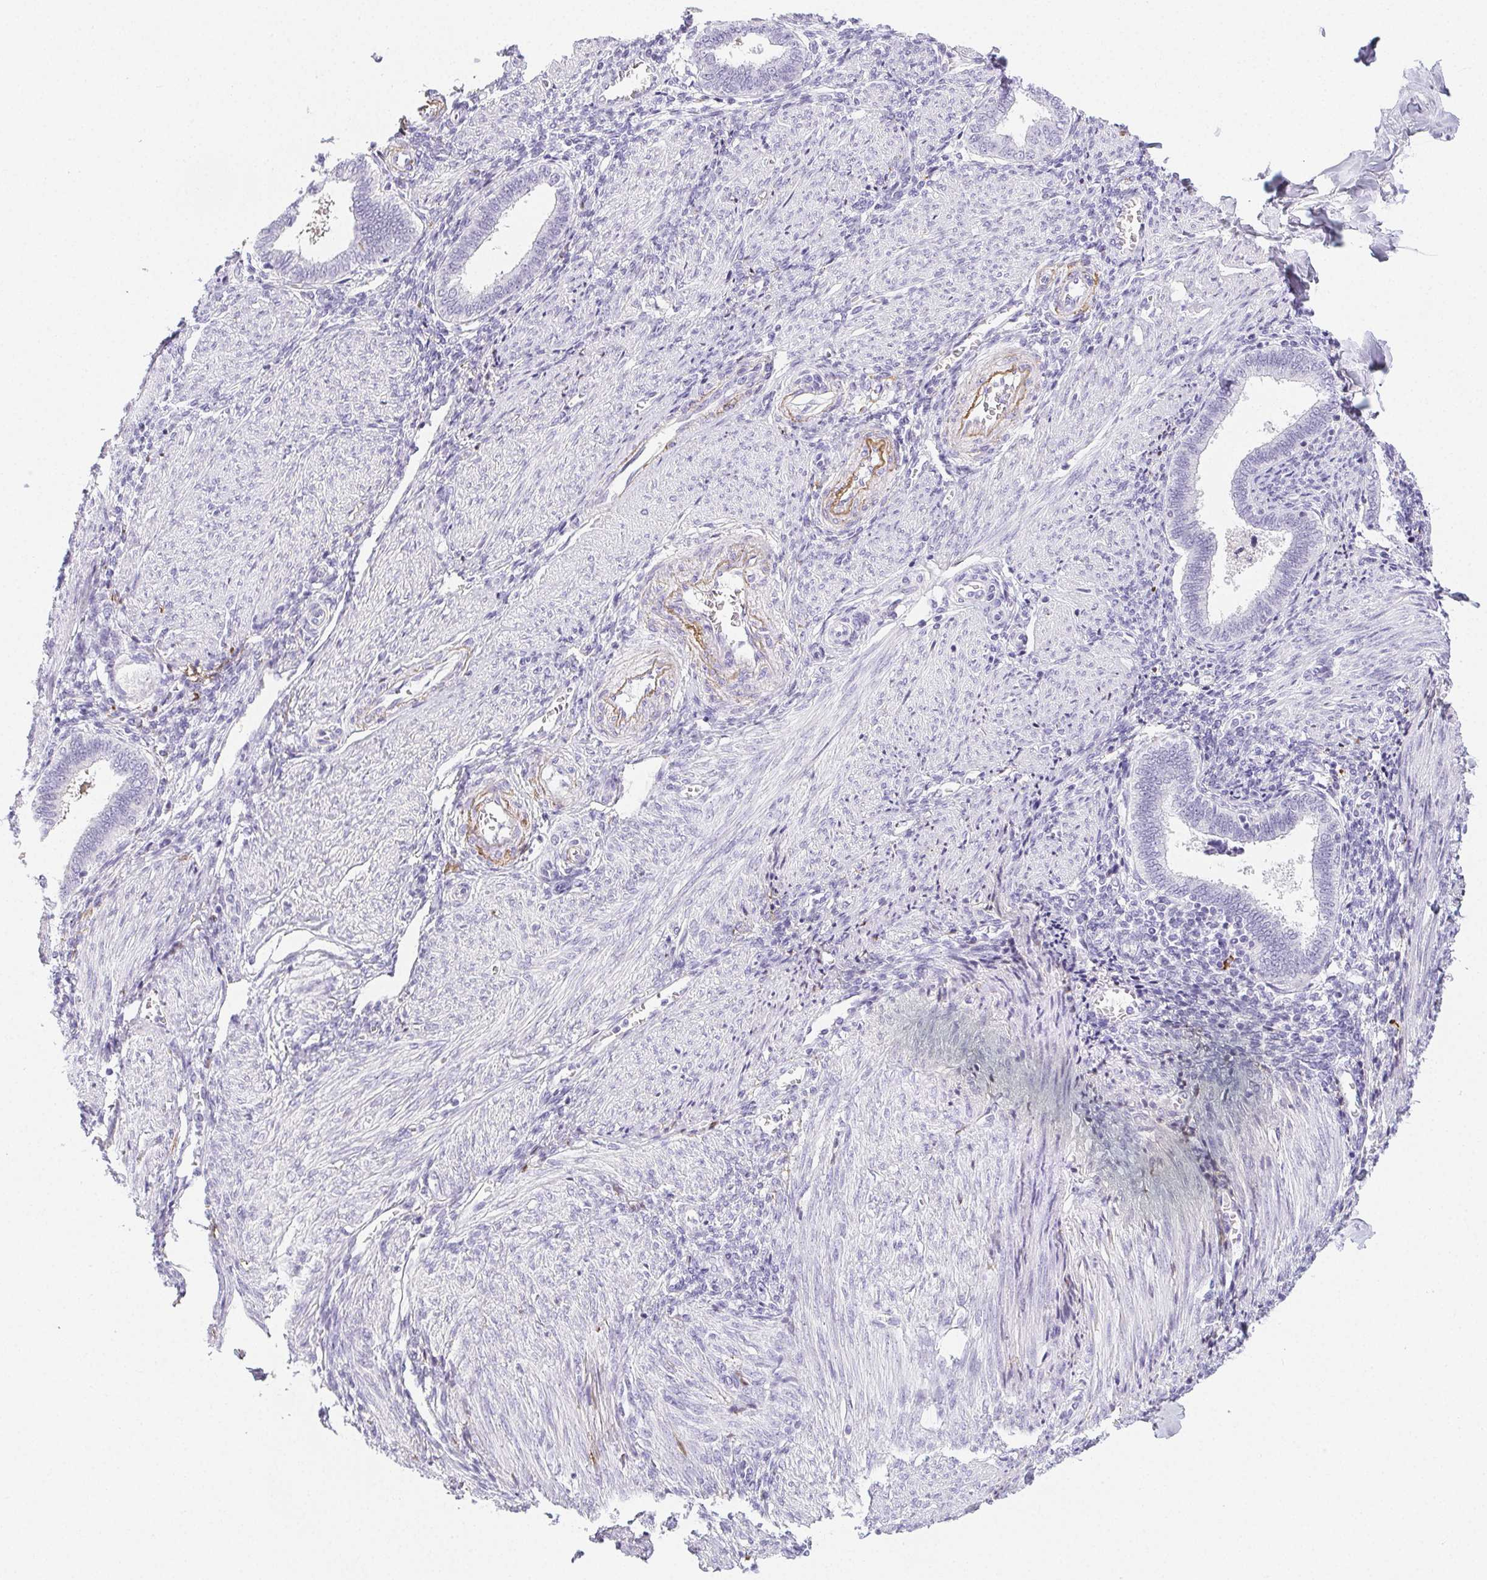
{"staining": {"intensity": "weak", "quantity": "<25%", "location": "cytoplasmic/membranous"}, "tissue": "endometrium", "cell_type": "Cells in endometrial stroma", "image_type": "normal", "snomed": [{"axis": "morphology", "description": "Normal tissue, NOS"}, {"axis": "topography", "description": "Endometrium"}], "caption": "DAB immunohistochemical staining of benign human endometrium shows no significant staining in cells in endometrial stroma. (Stains: DAB (3,3'-diaminobenzidine) immunohistochemistry with hematoxylin counter stain, Microscopy: brightfield microscopy at high magnification).", "gene": "VTN", "patient": {"sex": "female", "age": 42}}